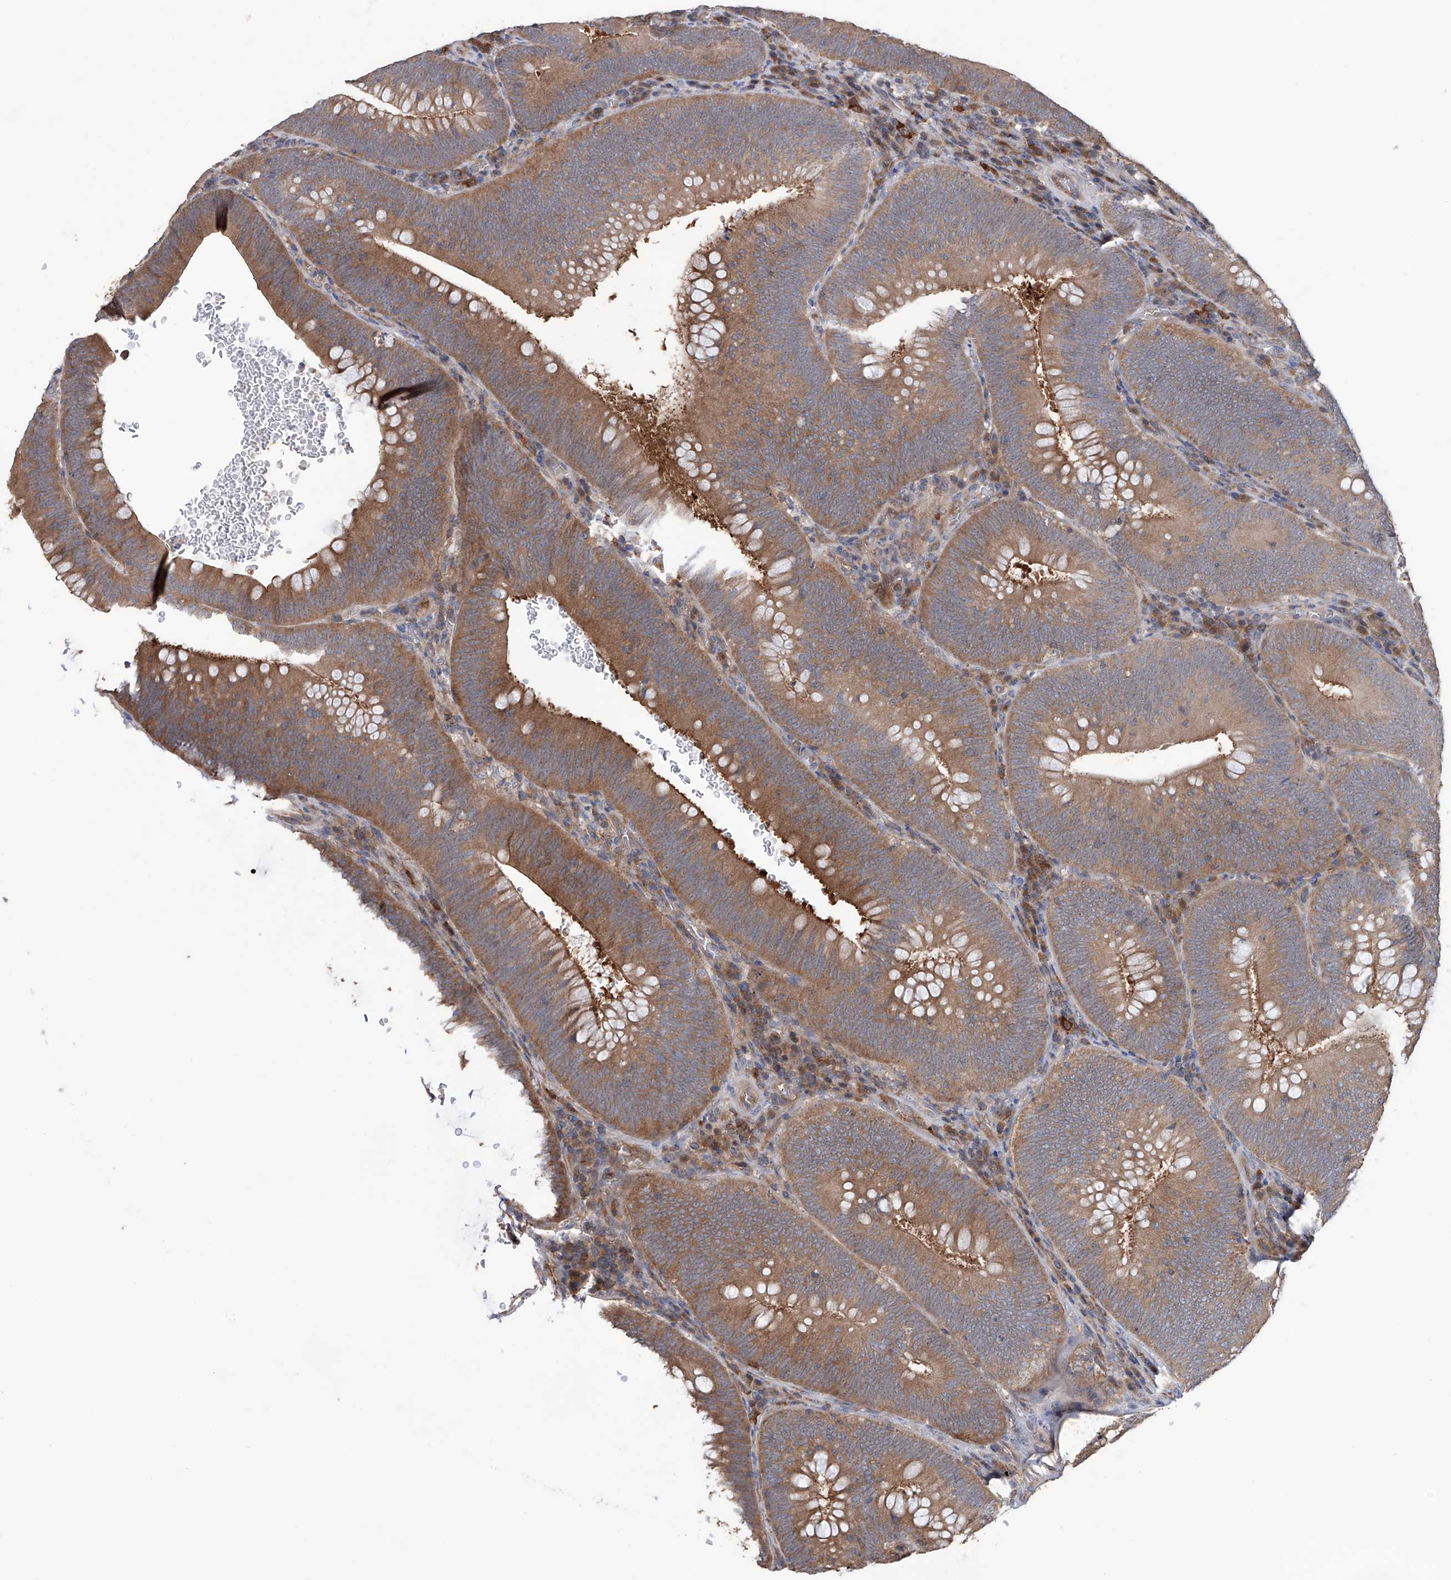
{"staining": {"intensity": "moderate", "quantity": ">75%", "location": "cytoplasmic/membranous"}, "tissue": "colorectal cancer", "cell_type": "Tumor cells", "image_type": "cancer", "snomed": [{"axis": "morphology", "description": "Normal tissue, NOS"}, {"axis": "topography", "description": "Colon"}], "caption": "DAB immunohistochemical staining of human colorectal cancer shows moderate cytoplasmic/membranous protein positivity in about >75% of tumor cells.", "gene": "NUDT17", "patient": {"sex": "female", "age": 82}}